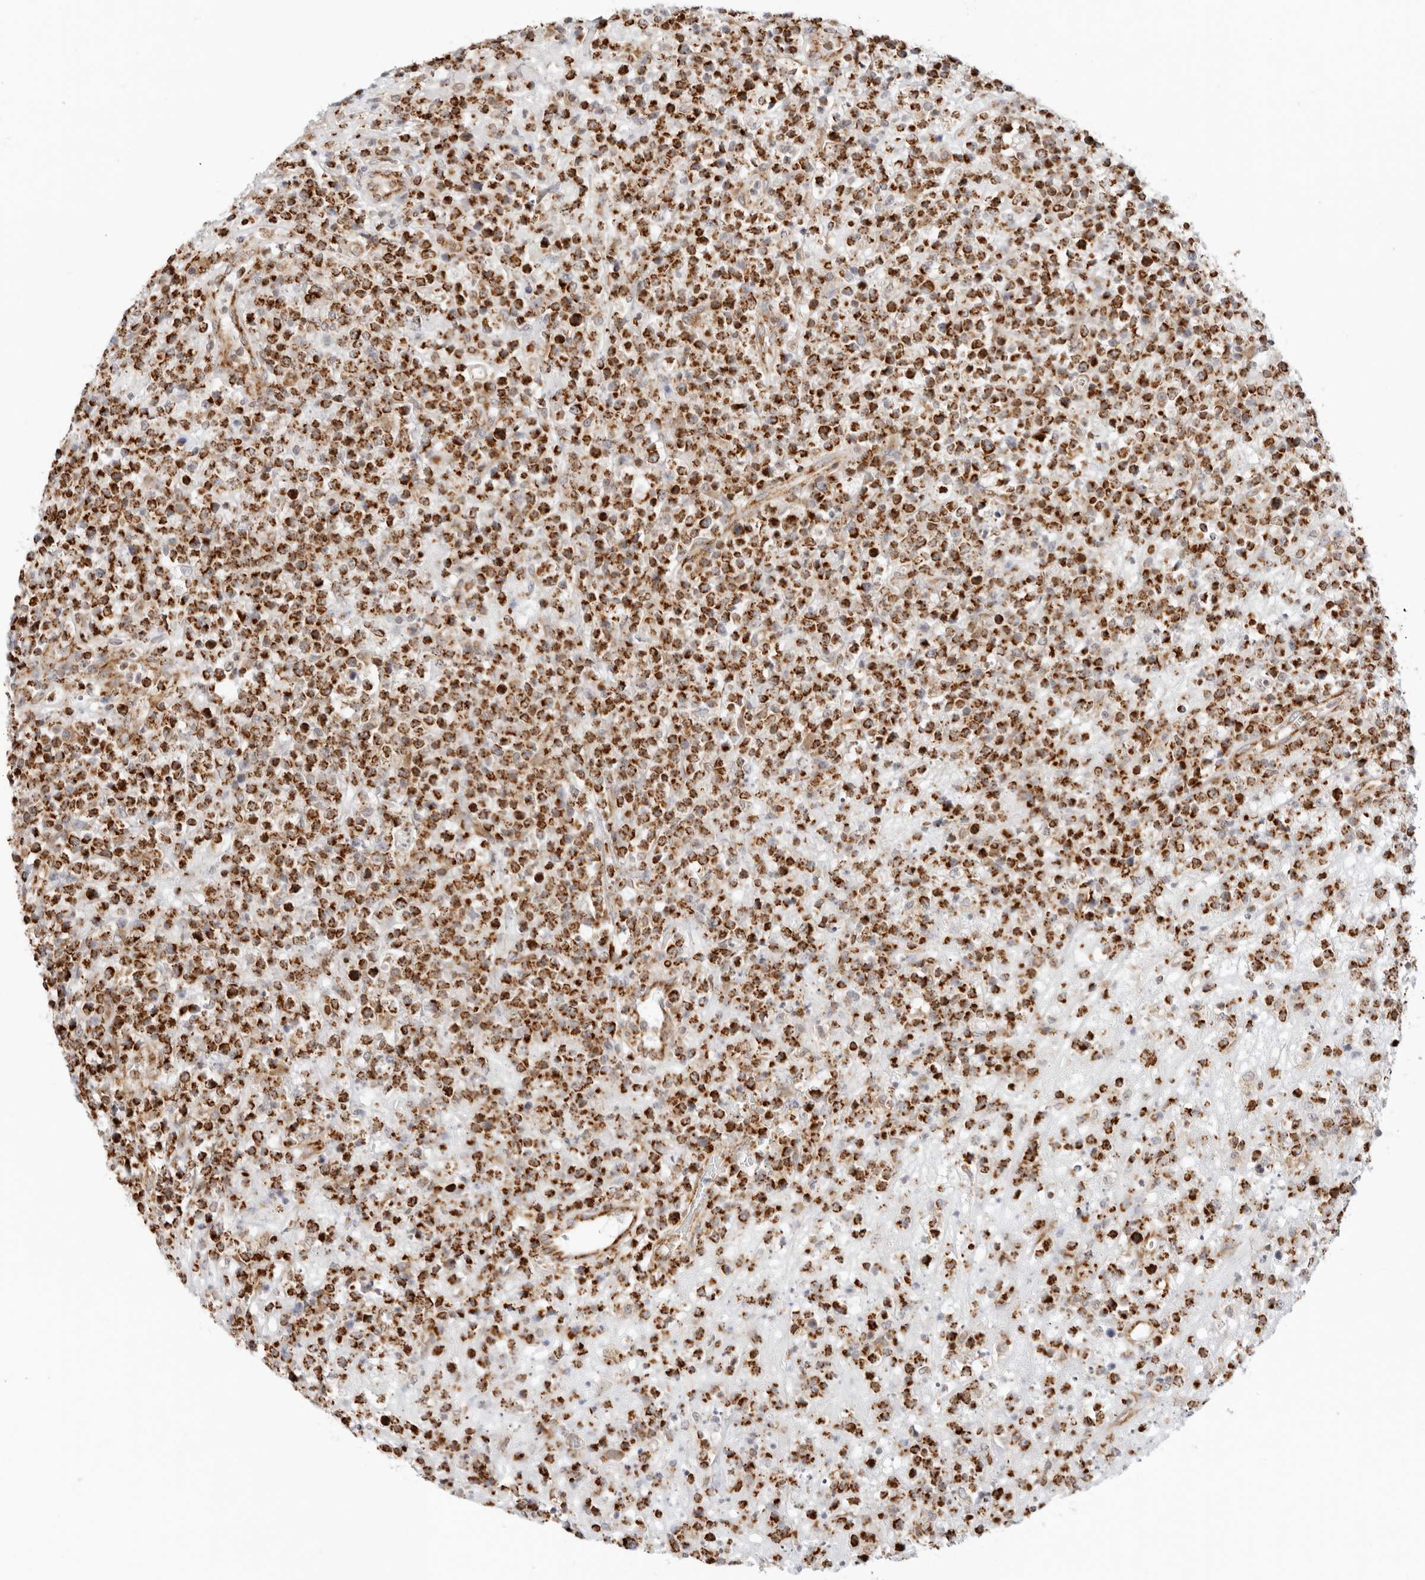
{"staining": {"intensity": "strong", "quantity": ">75%", "location": "cytoplasmic/membranous"}, "tissue": "lymphoma", "cell_type": "Tumor cells", "image_type": "cancer", "snomed": [{"axis": "morphology", "description": "Malignant lymphoma, non-Hodgkin's type, High grade"}, {"axis": "topography", "description": "Colon"}], "caption": "Protein analysis of lymphoma tissue demonstrates strong cytoplasmic/membranous staining in approximately >75% of tumor cells. Immunohistochemistry (ihc) stains the protein in brown and the nuclei are stained blue.", "gene": "RC3H1", "patient": {"sex": "female", "age": 53}}